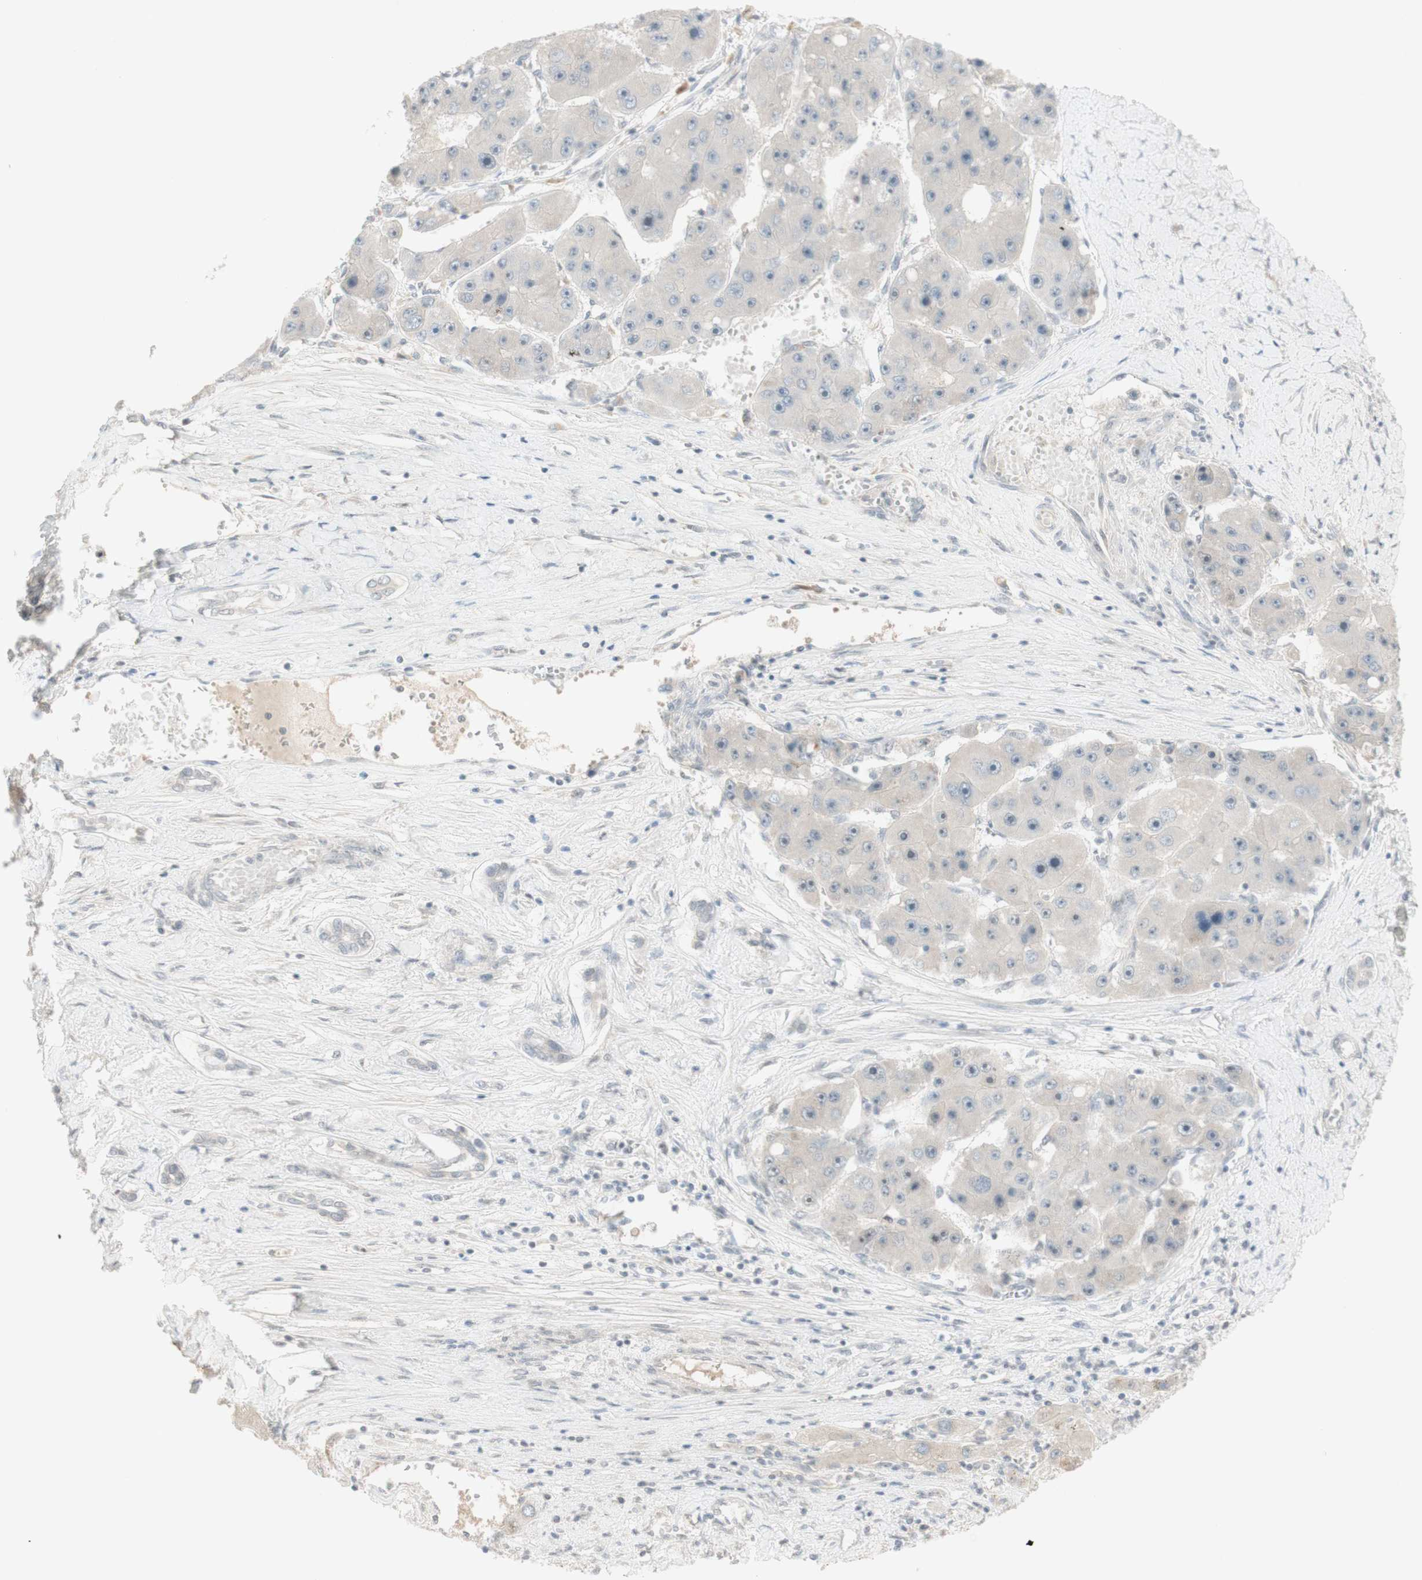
{"staining": {"intensity": "weak", "quantity": "<25%", "location": "nuclear"}, "tissue": "liver cancer", "cell_type": "Tumor cells", "image_type": "cancer", "snomed": [{"axis": "morphology", "description": "Carcinoma, Hepatocellular, NOS"}, {"axis": "topography", "description": "Liver"}], "caption": "This is a photomicrograph of immunohistochemistry staining of liver cancer (hepatocellular carcinoma), which shows no positivity in tumor cells.", "gene": "PLCD4", "patient": {"sex": "female", "age": 61}}